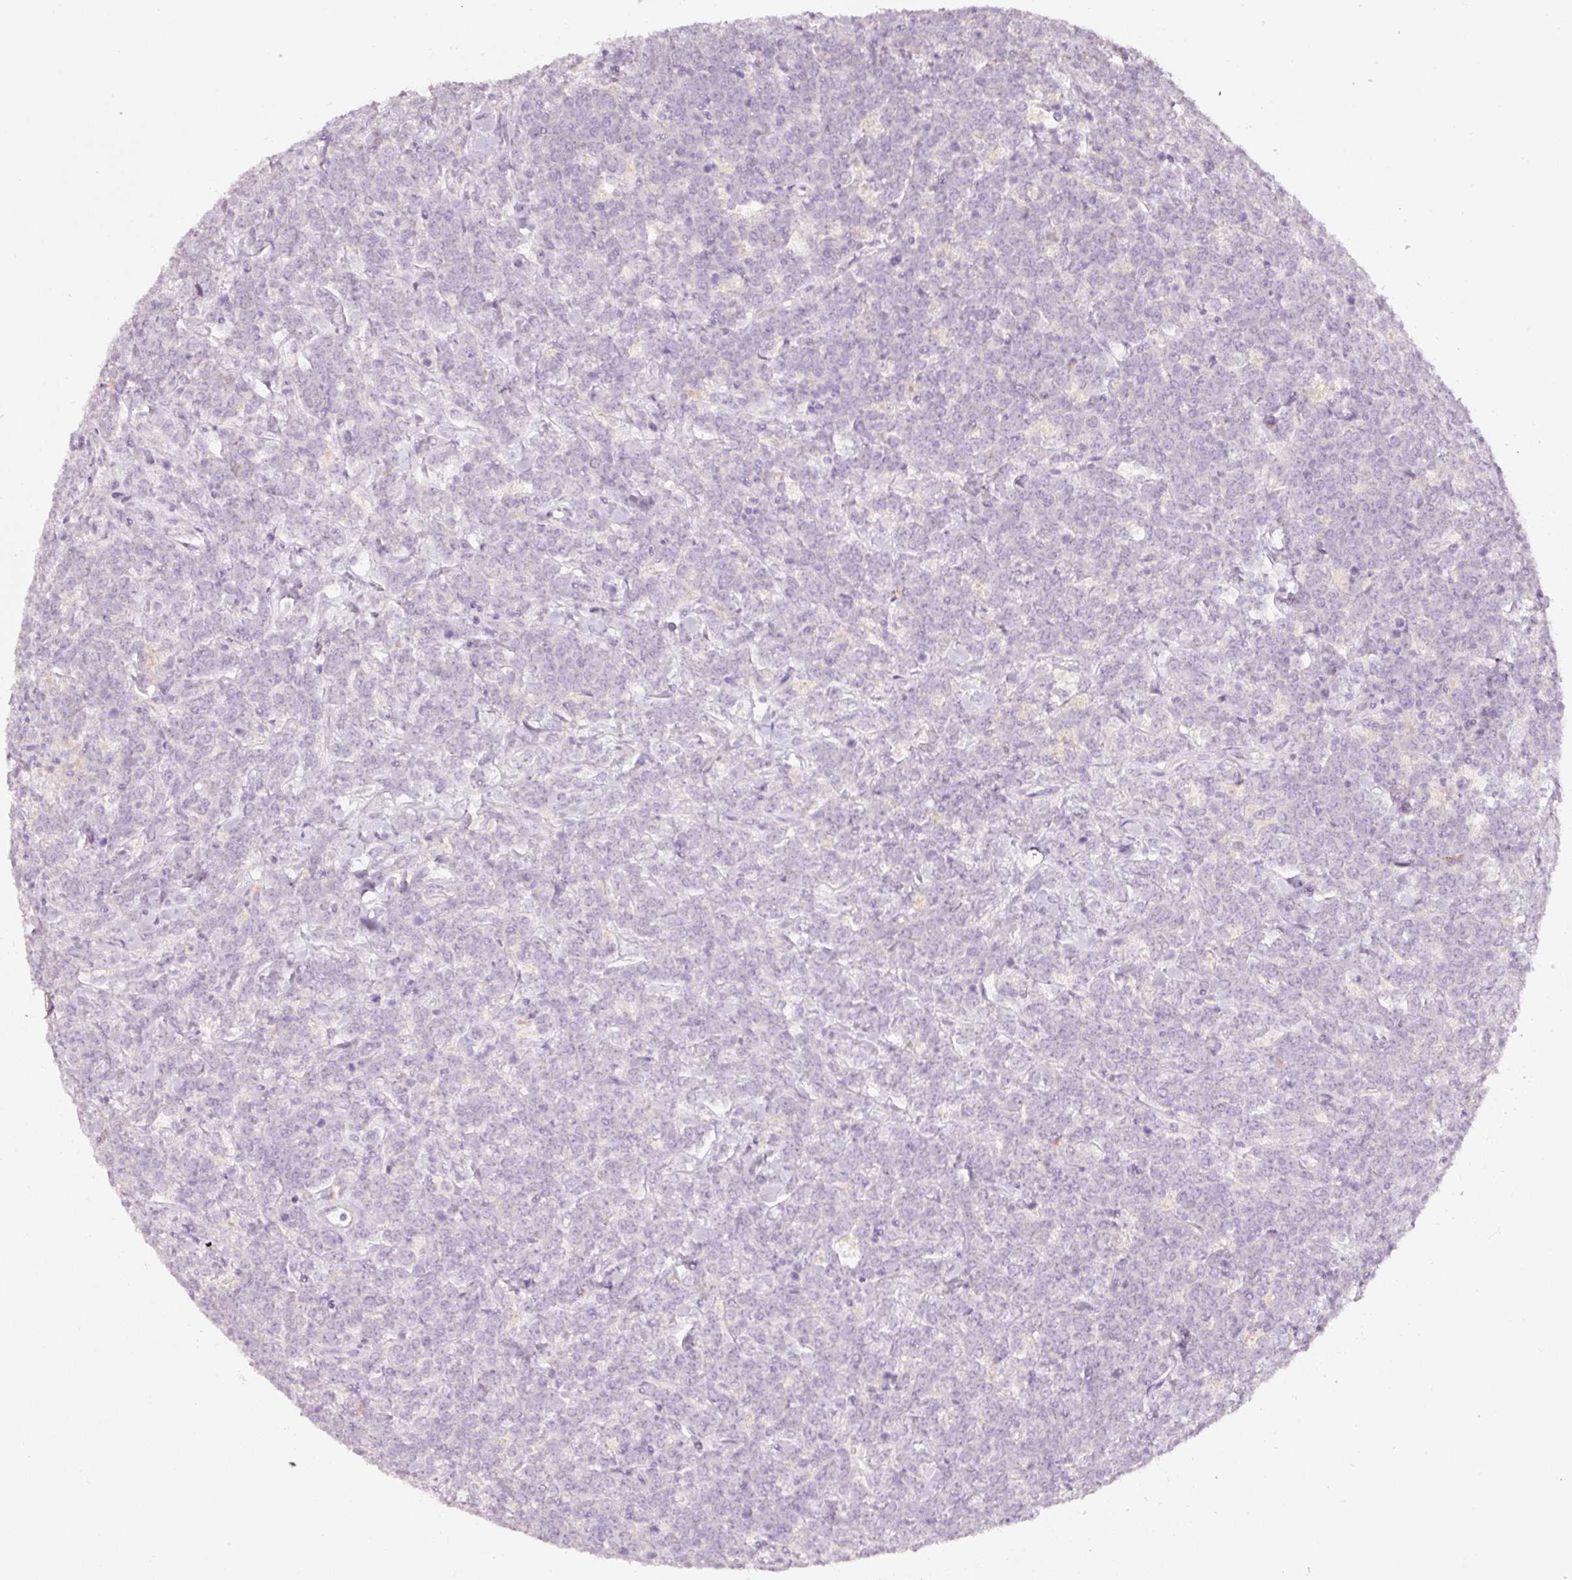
{"staining": {"intensity": "negative", "quantity": "none", "location": "none"}, "tissue": "lymphoma", "cell_type": "Tumor cells", "image_type": "cancer", "snomed": [{"axis": "morphology", "description": "Malignant lymphoma, non-Hodgkin's type, High grade"}, {"axis": "topography", "description": "Small intestine"}], "caption": "Immunohistochemical staining of human lymphoma displays no significant expression in tumor cells. (Brightfield microscopy of DAB IHC at high magnification).", "gene": "ENSG00000206549", "patient": {"sex": "male", "age": 8}}